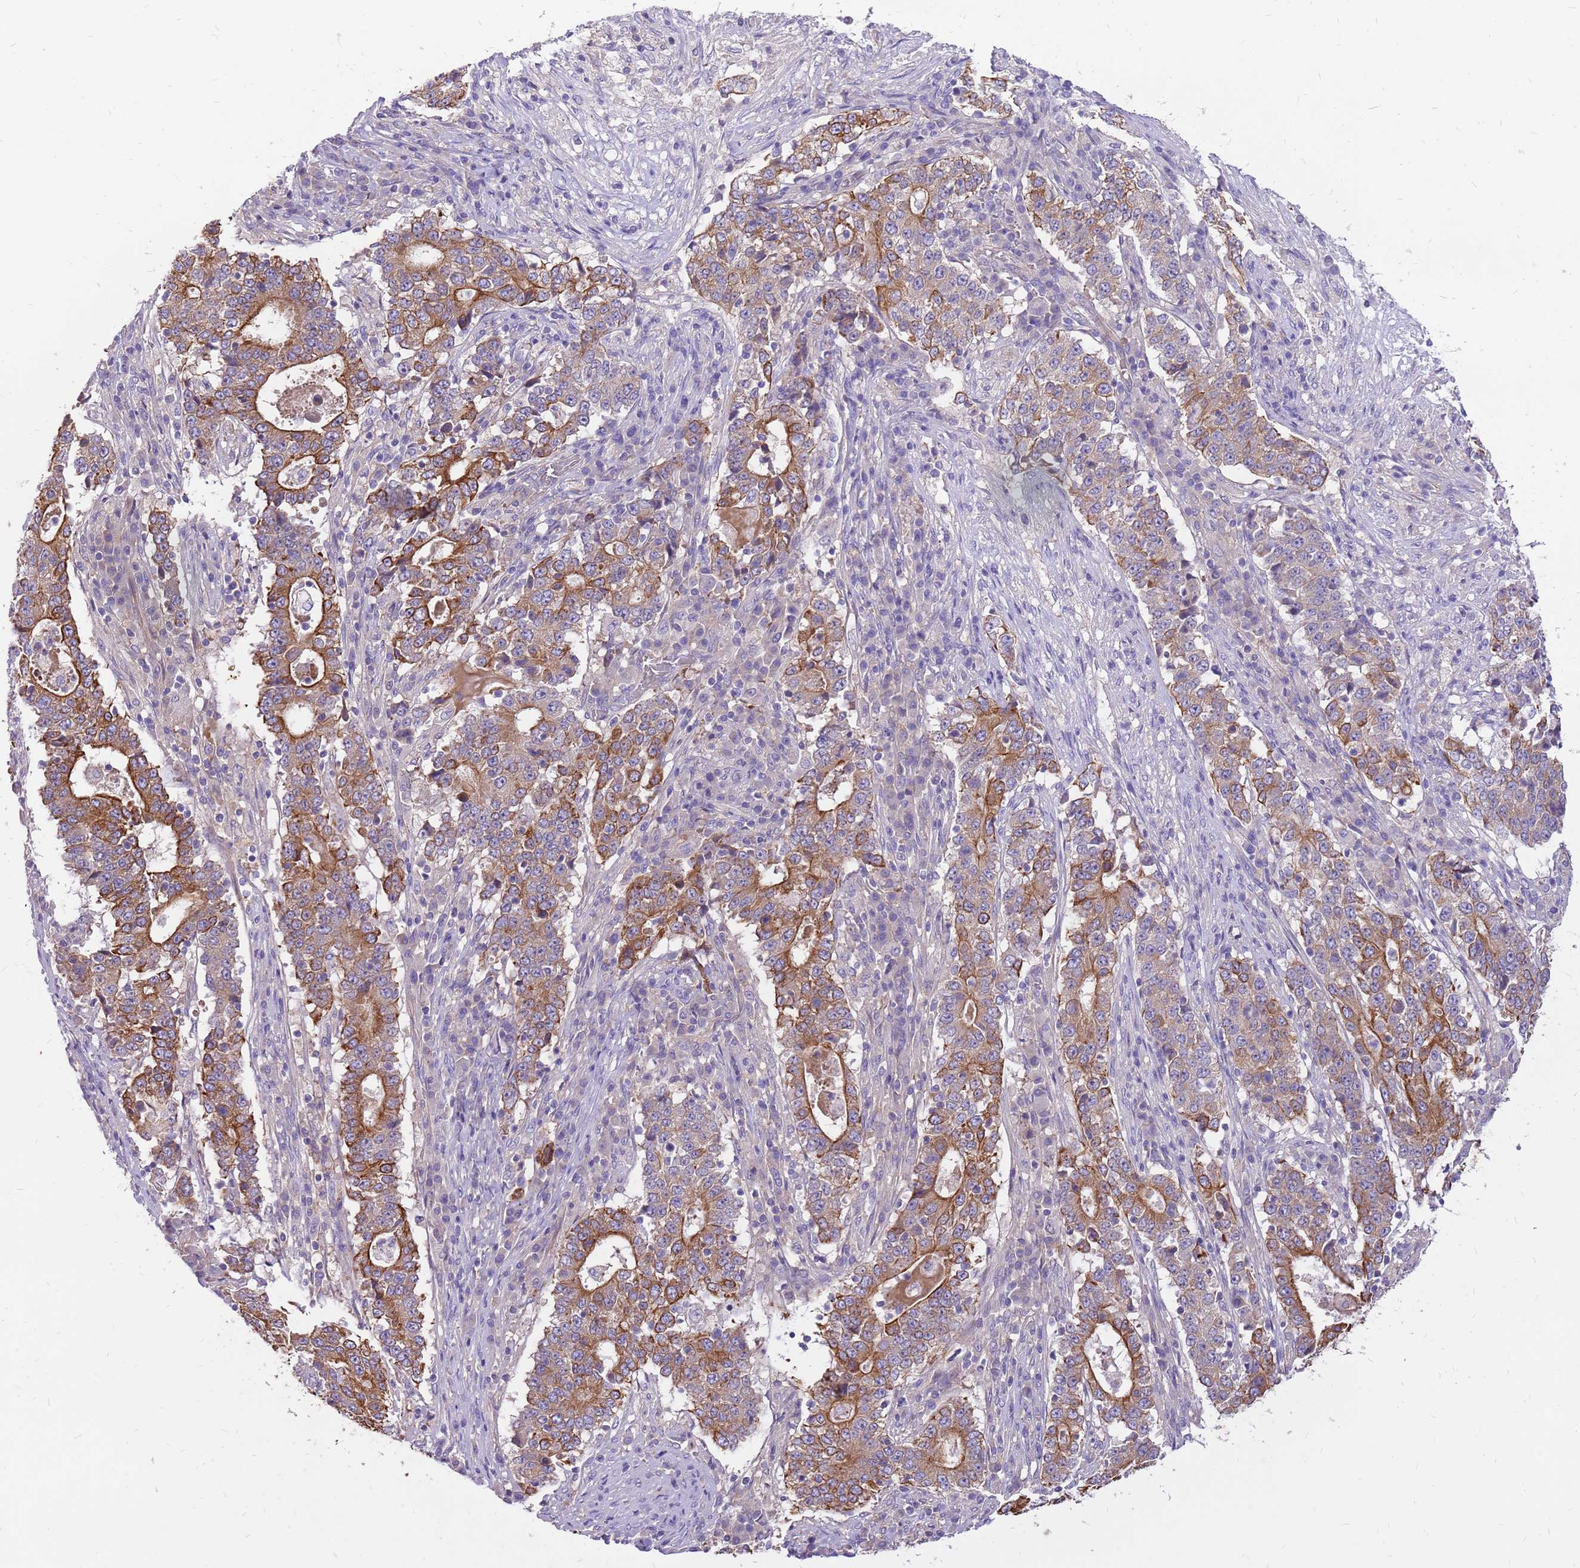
{"staining": {"intensity": "moderate", "quantity": "25%-75%", "location": "cytoplasmic/membranous"}, "tissue": "stomach cancer", "cell_type": "Tumor cells", "image_type": "cancer", "snomed": [{"axis": "morphology", "description": "Adenocarcinoma, NOS"}, {"axis": "topography", "description": "Stomach"}], "caption": "About 25%-75% of tumor cells in human adenocarcinoma (stomach) reveal moderate cytoplasmic/membranous protein positivity as visualized by brown immunohistochemical staining.", "gene": "WASHC4", "patient": {"sex": "male", "age": 59}}